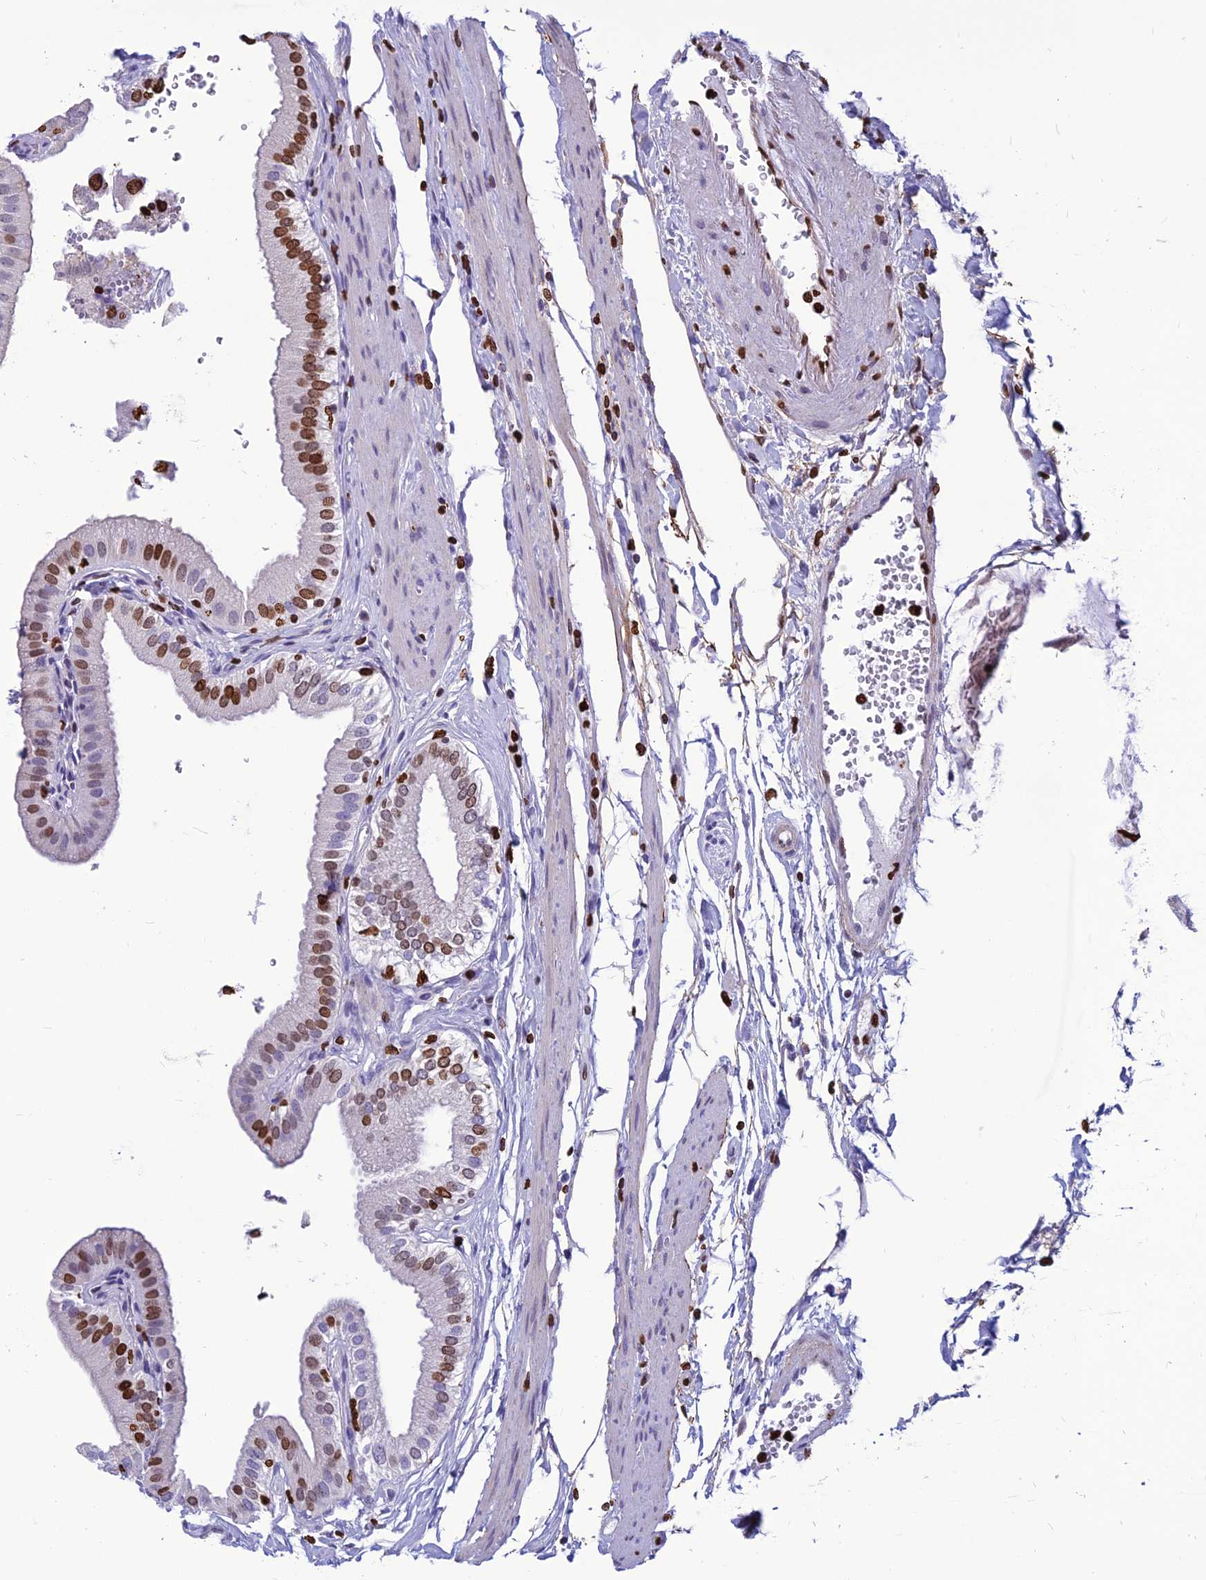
{"staining": {"intensity": "strong", "quantity": "25%-75%", "location": "nuclear"}, "tissue": "gallbladder", "cell_type": "Glandular cells", "image_type": "normal", "snomed": [{"axis": "morphology", "description": "Normal tissue, NOS"}, {"axis": "topography", "description": "Gallbladder"}], "caption": "Immunohistochemical staining of unremarkable gallbladder exhibits 25%-75% levels of strong nuclear protein staining in approximately 25%-75% of glandular cells.", "gene": "AKAP17A", "patient": {"sex": "female", "age": 61}}